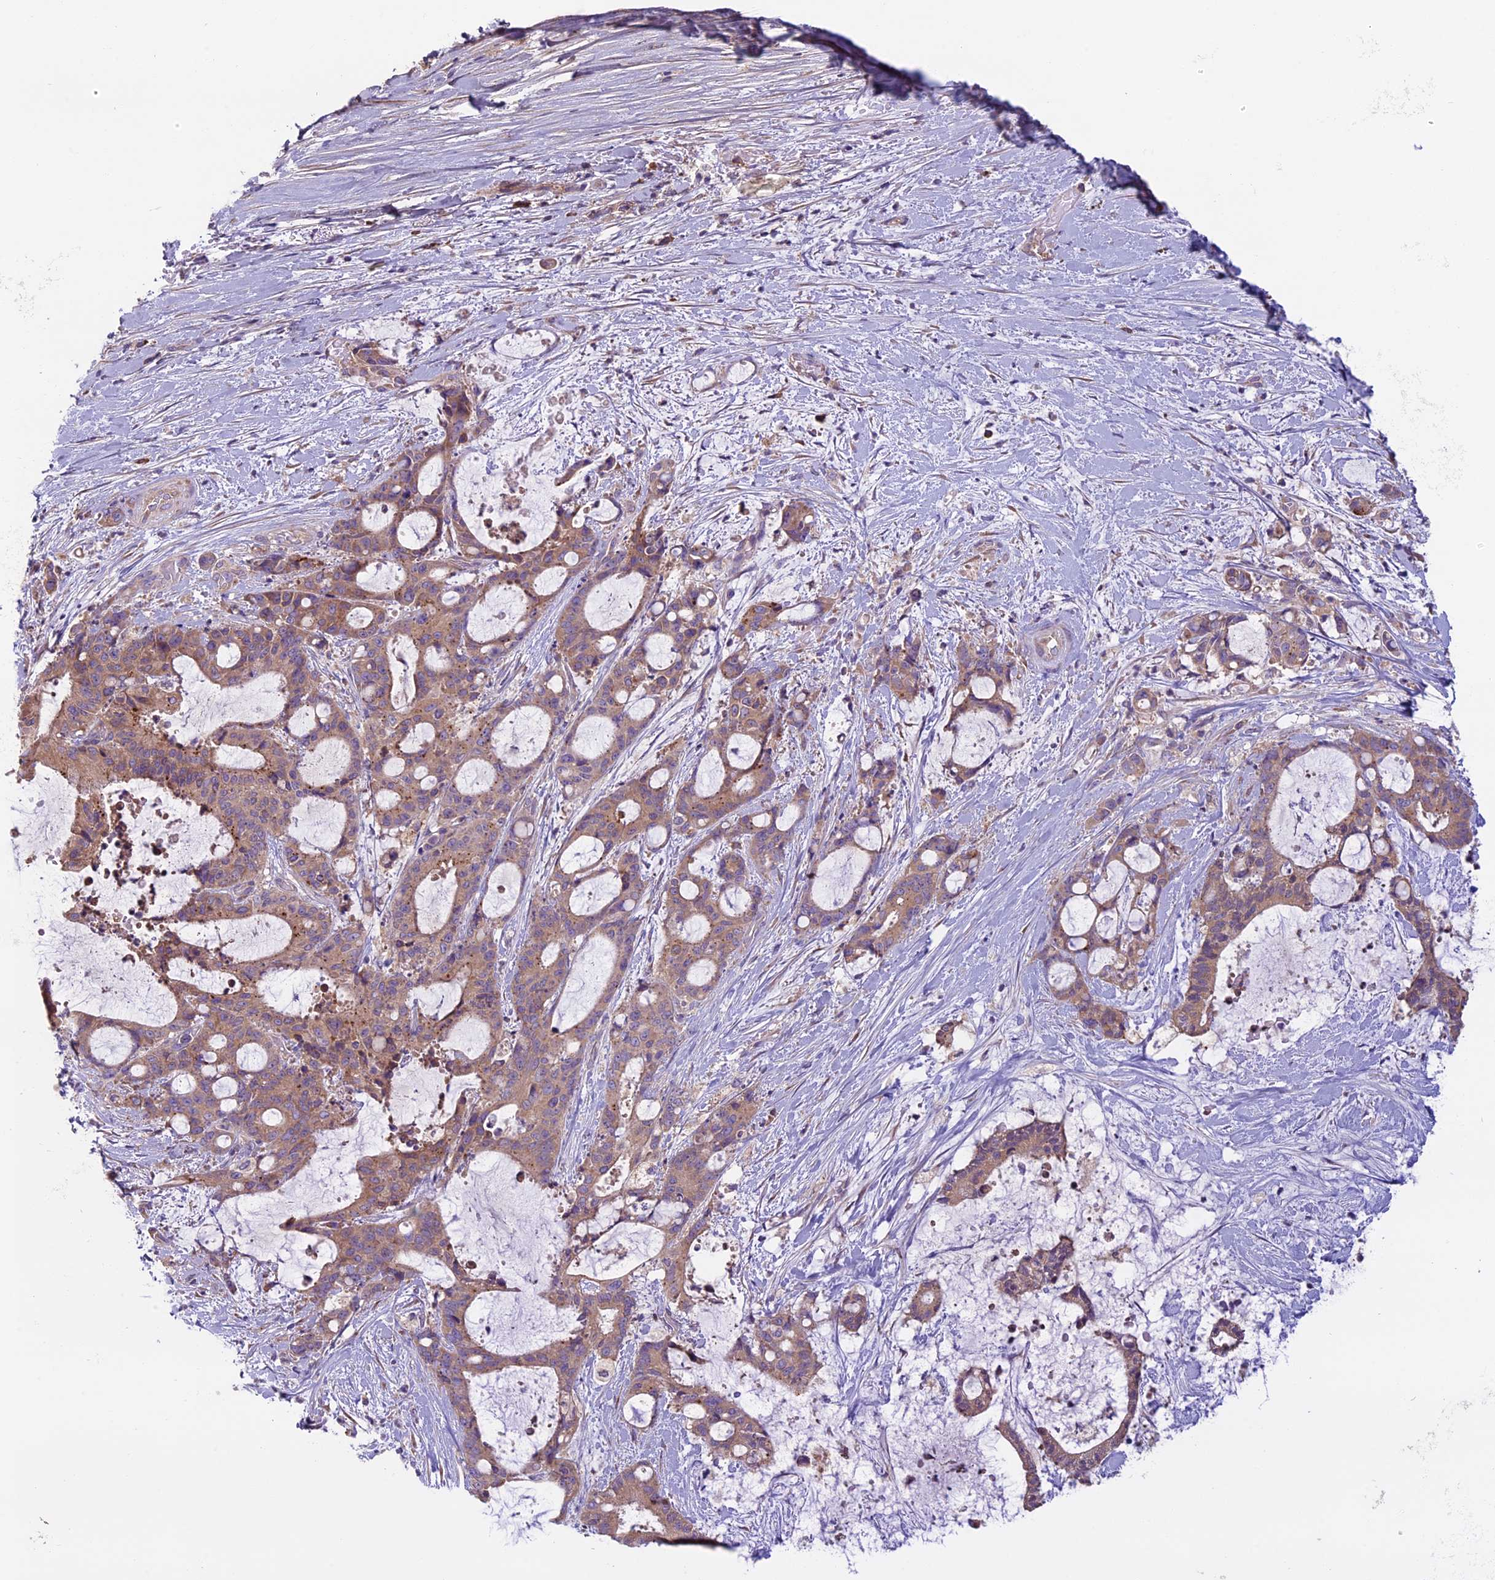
{"staining": {"intensity": "moderate", "quantity": ">75%", "location": "cytoplasmic/membranous"}, "tissue": "liver cancer", "cell_type": "Tumor cells", "image_type": "cancer", "snomed": [{"axis": "morphology", "description": "Normal tissue, NOS"}, {"axis": "morphology", "description": "Cholangiocarcinoma"}, {"axis": "topography", "description": "Liver"}, {"axis": "topography", "description": "Peripheral nerve tissue"}], "caption": "The micrograph demonstrates staining of liver cholangiocarcinoma, revealing moderate cytoplasmic/membranous protein staining (brown color) within tumor cells.", "gene": "DCTN5", "patient": {"sex": "female", "age": 73}}